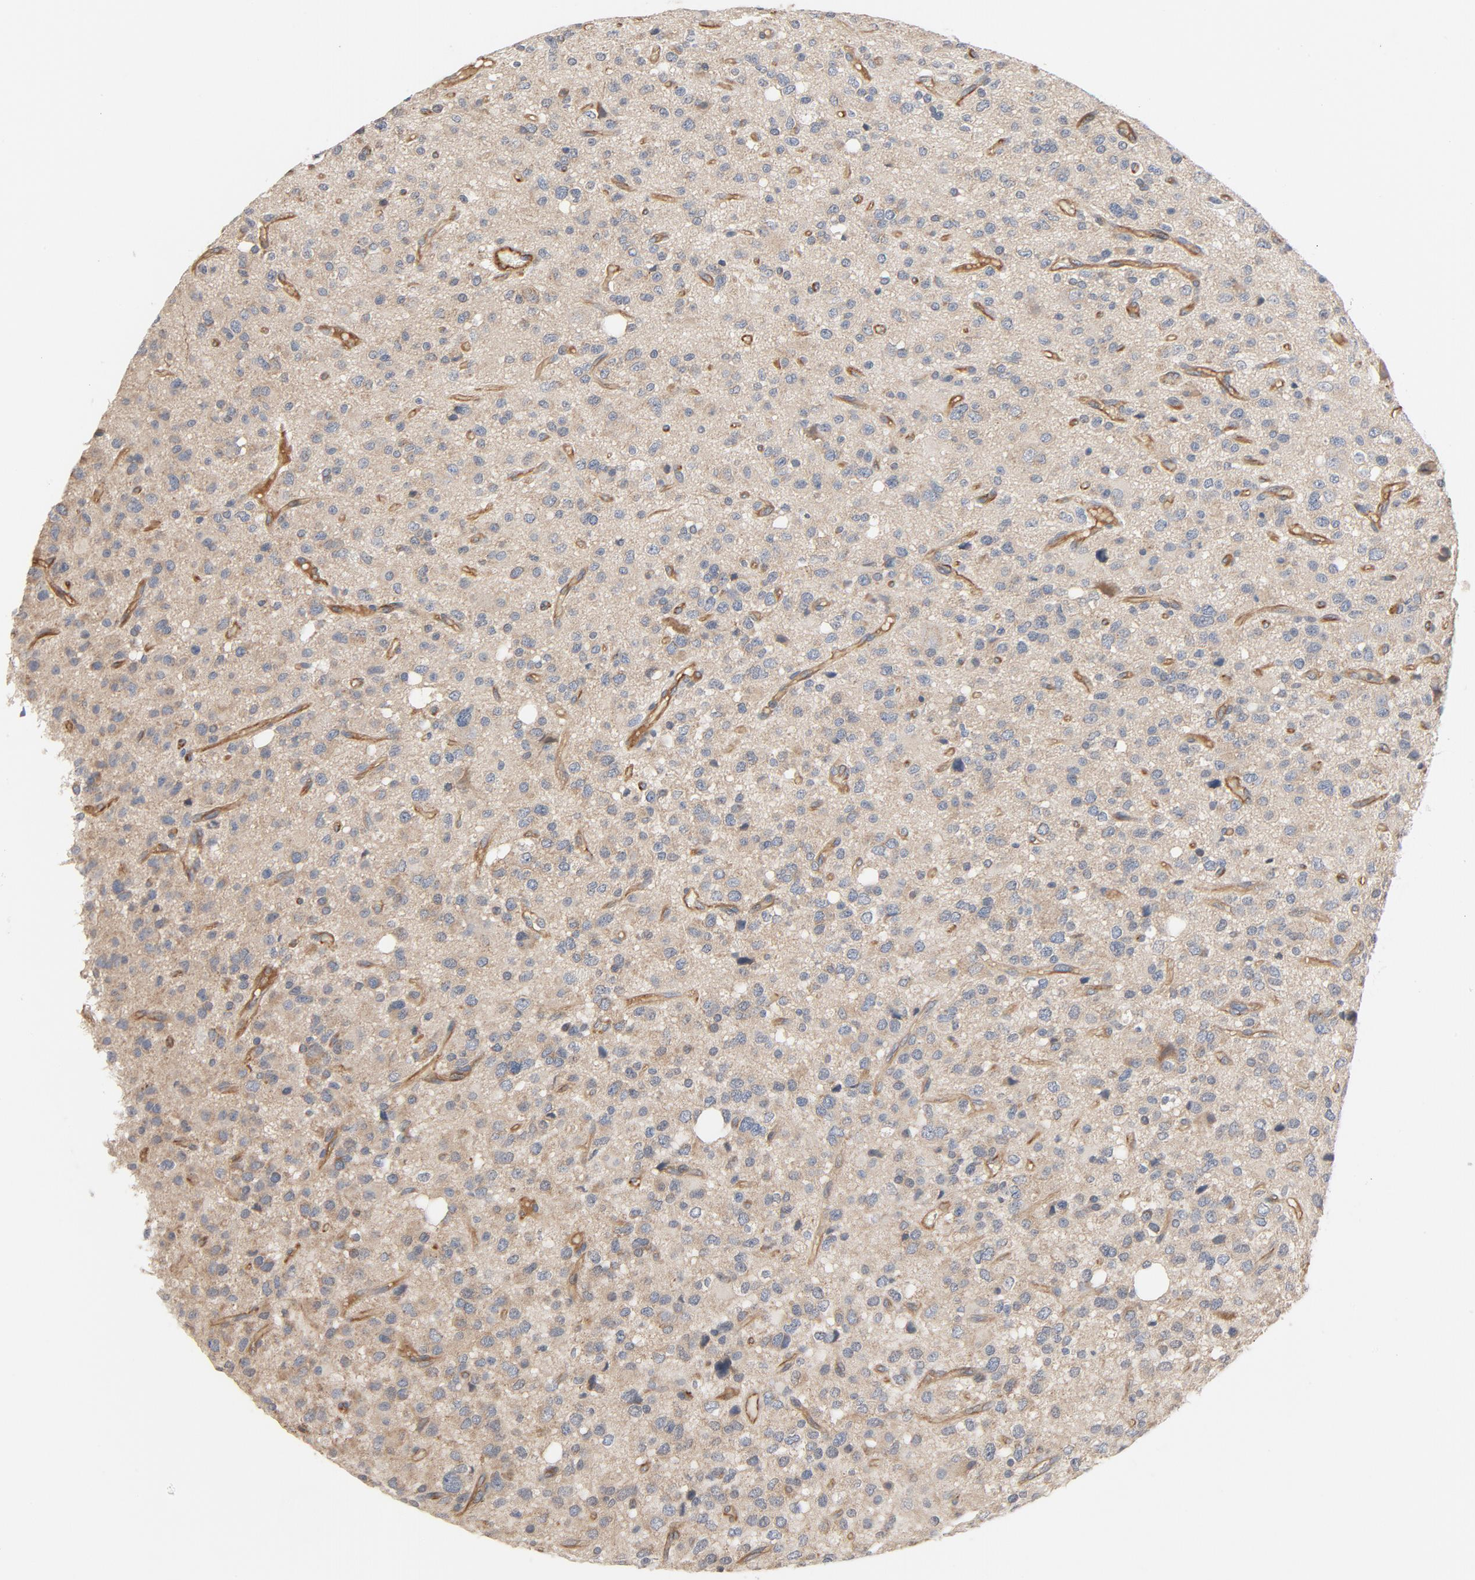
{"staining": {"intensity": "moderate", "quantity": ">75%", "location": "cytoplasmic/membranous"}, "tissue": "glioma", "cell_type": "Tumor cells", "image_type": "cancer", "snomed": [{"axis": "morphology", "description": "Glioma, malignant, High grade"}, {"axis": "topography", "description": "Brain"}], "caption": "High-grade glioma (malignant) was stained to show a protein in brown. There is medium levels of moderate cytoplasmic/membranous positivity in about >75% of tumor cells.", "gene": "TRIOBP", "patient": {"sex": "male", "age": 47}}